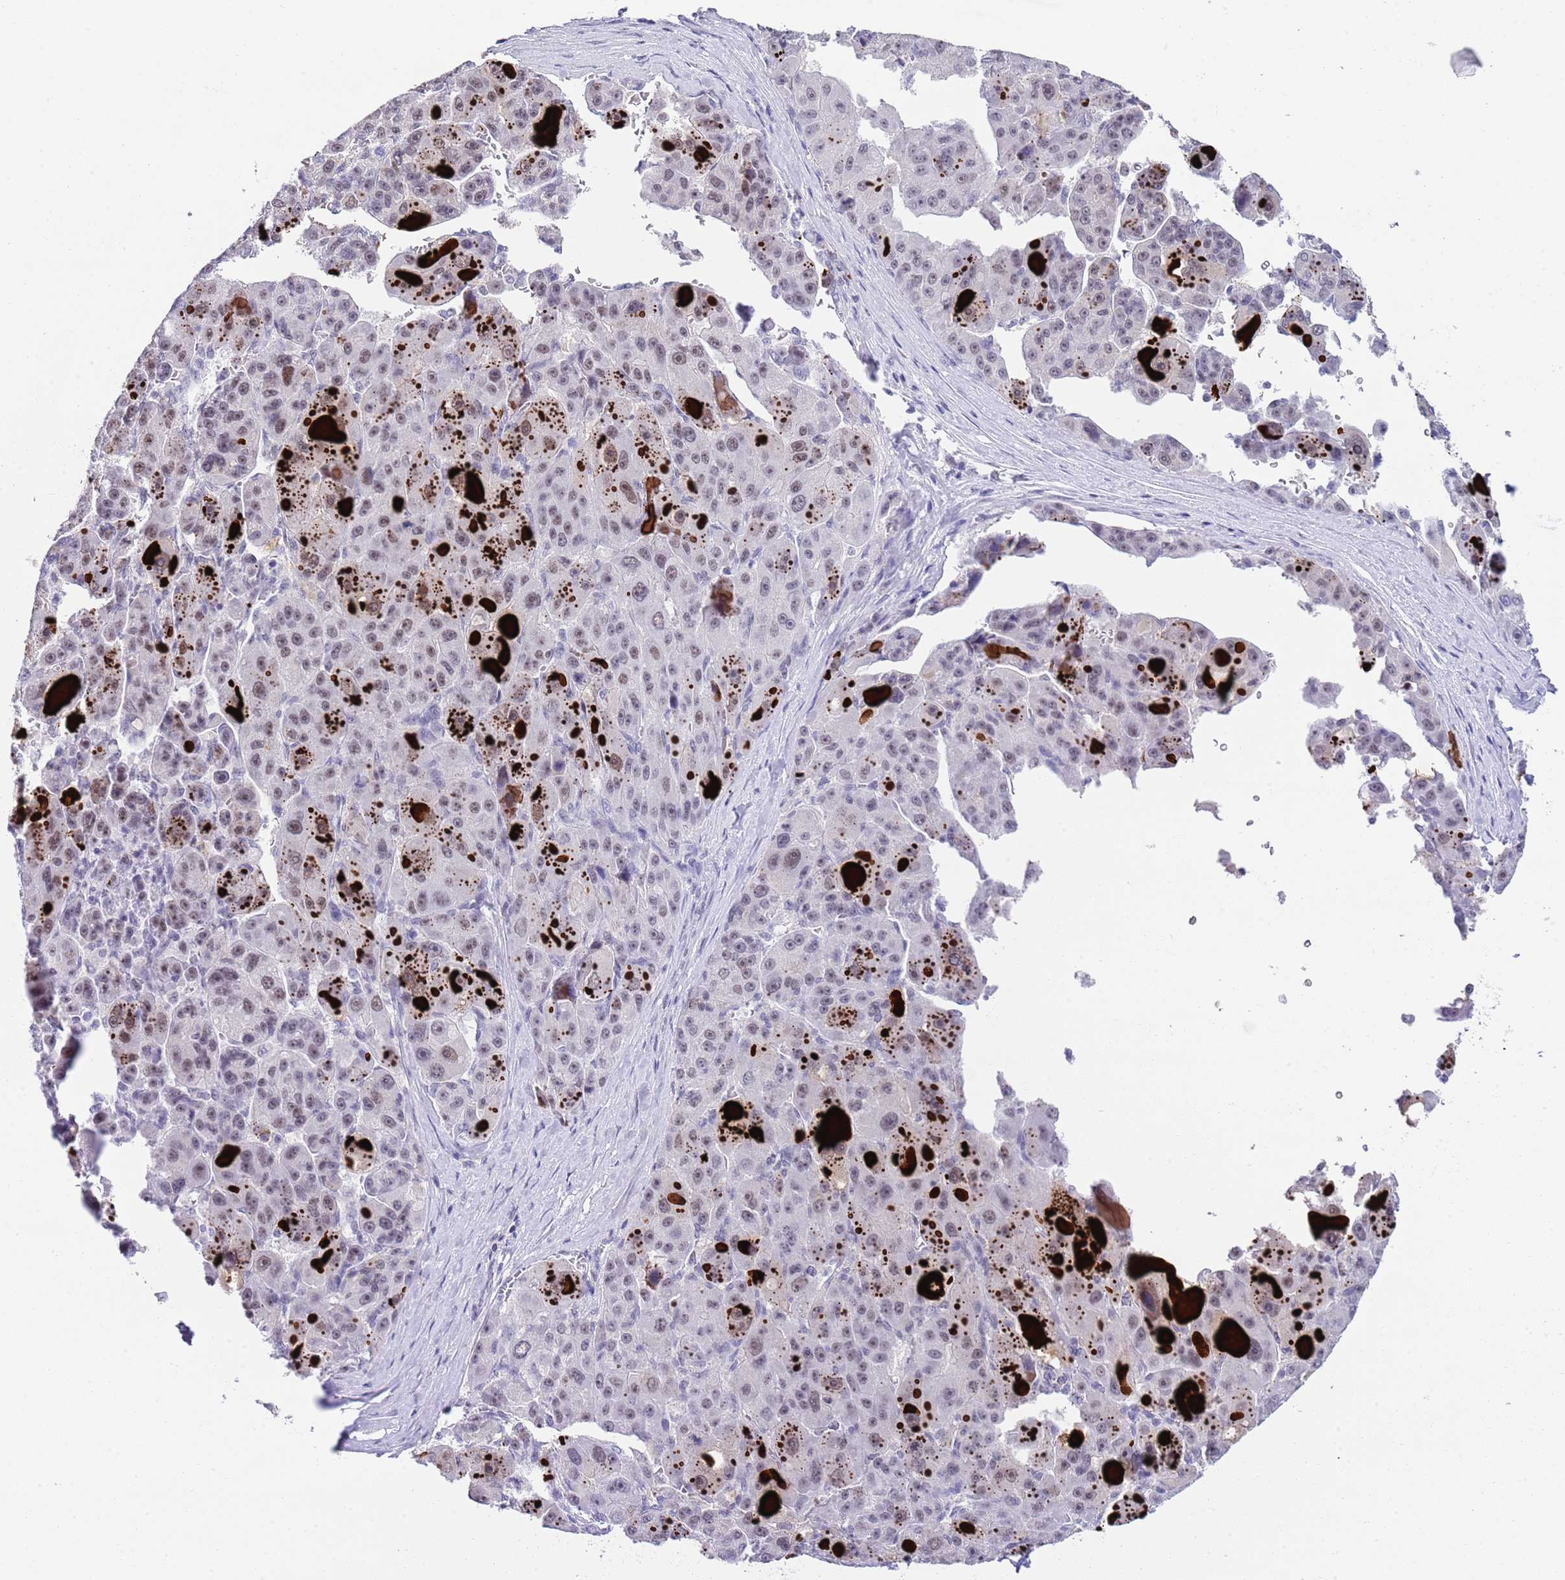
{"staining": {"intensity": "weak", "quantity": "25%-75%", "location": "nuclear"}, "tissue": "liver cancer", "cell_type": "Tumor cells", "image_type": "cancer", "snomed": [{"axis": "morphology", "description": "Carcinoma, Hepatocellular, NOS"}, {"axis": "topography", "description": "Liver"}], "caption": "Immunohistochemistry histopathology image of human liver cancer (hepatocellular carcinoma) stained for a protein (brown), which displays low levels of weak nuclear expression in approximately 25%-75% of tumor cells.", "gene": "NOP56", "patient": {"sex": "male", "age": 76}}